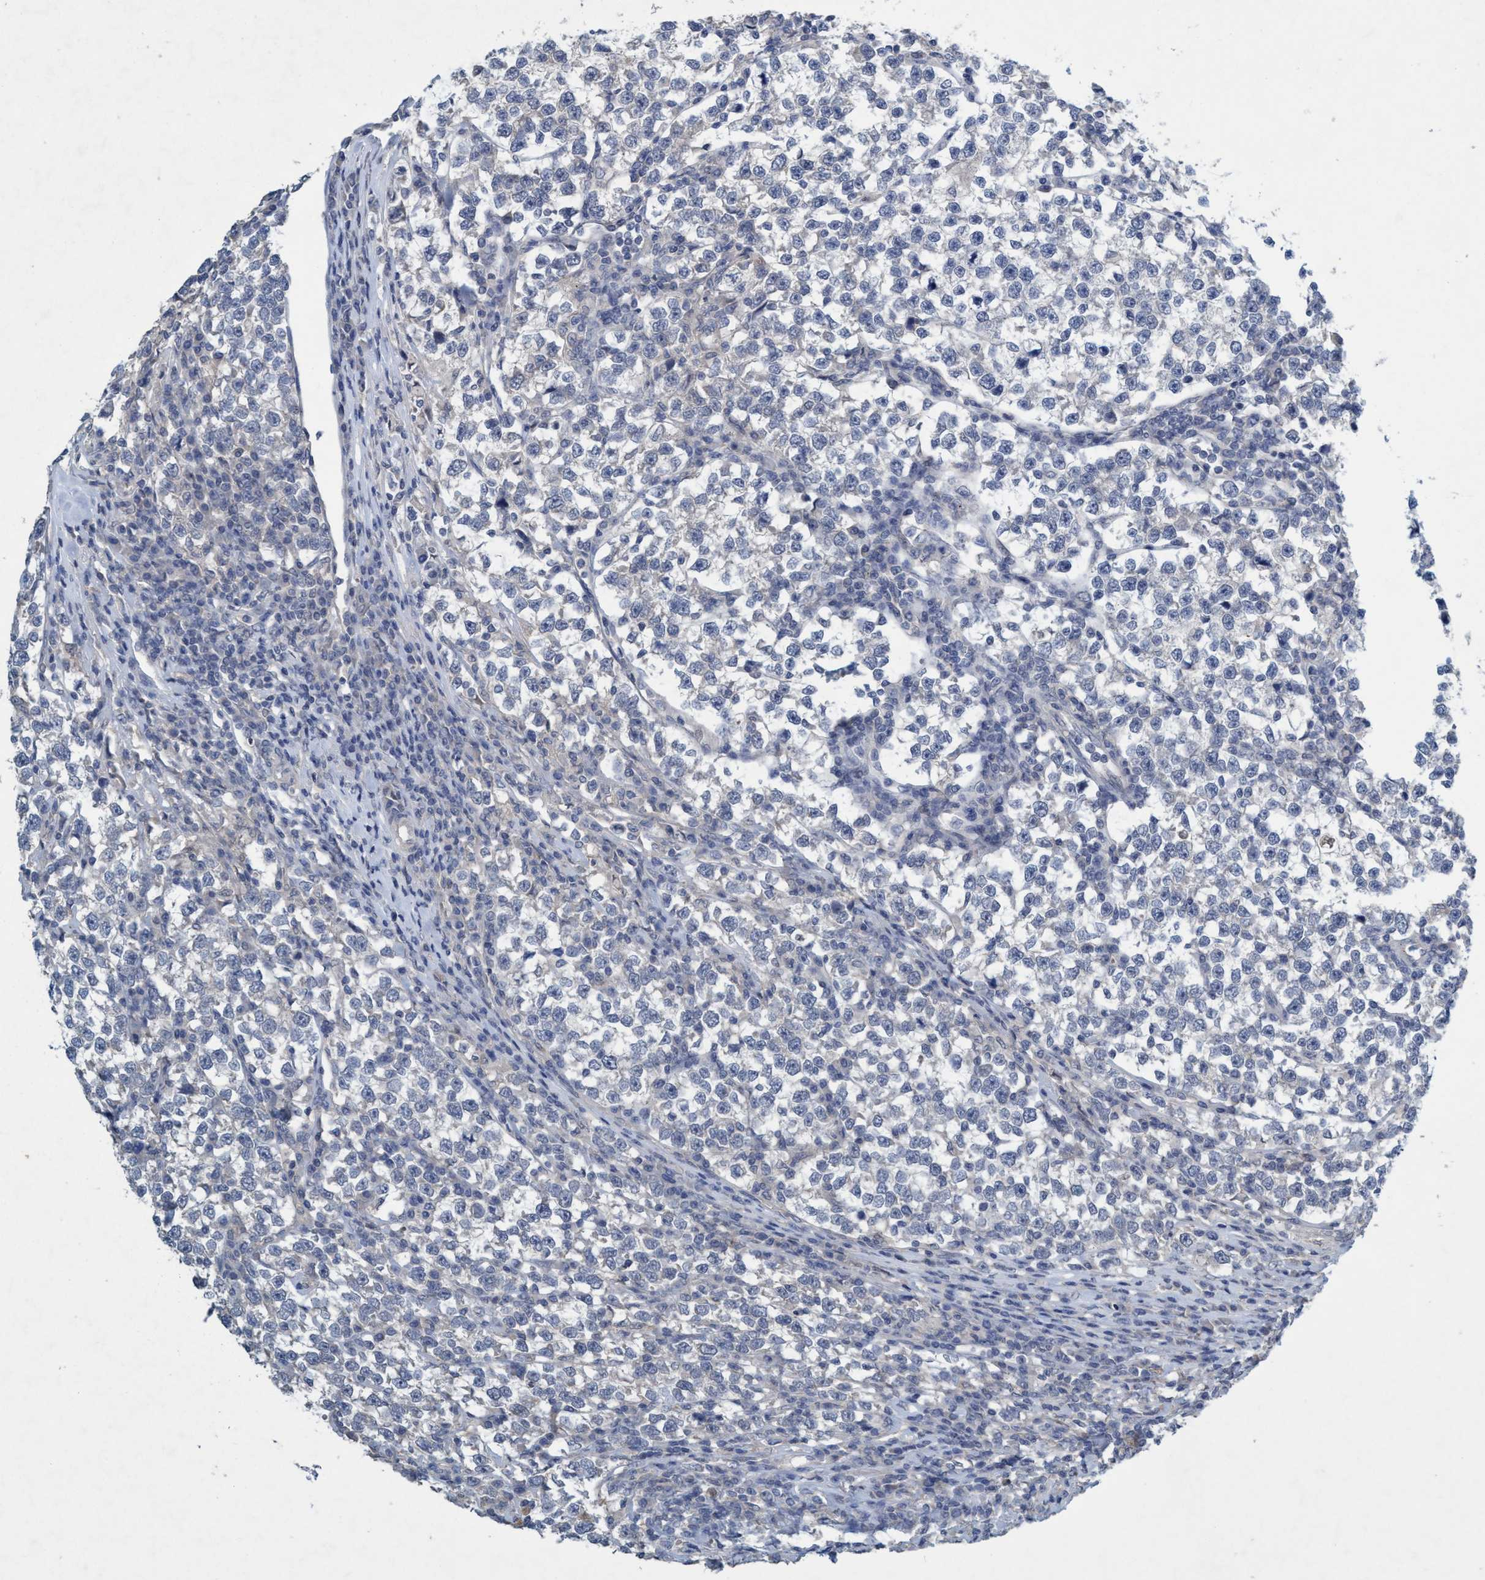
{"staining": {"intensity": "negative", "quantity": "none", "location": "none"}, "tissue": "testis cancer", "cell_type": "Tumor cells", "image_type": "cancer", "snomed": [{"axis": "morphology", "description": "Normal tissue, NOS"}, {"axis": "morphology", "description": "Seminoma, NOS"}, {"axis": "topography", "description": "Testis"}], "caption": "Immunohistochemistry micrograph of neoplastic tissue: testis cancer stained with DAB (3,3'-diaminobenzidine) exhibits no significant protein expression in tumor cells.", "gene": "RNF208", "patient": {"sex": "male", "age": 43}}